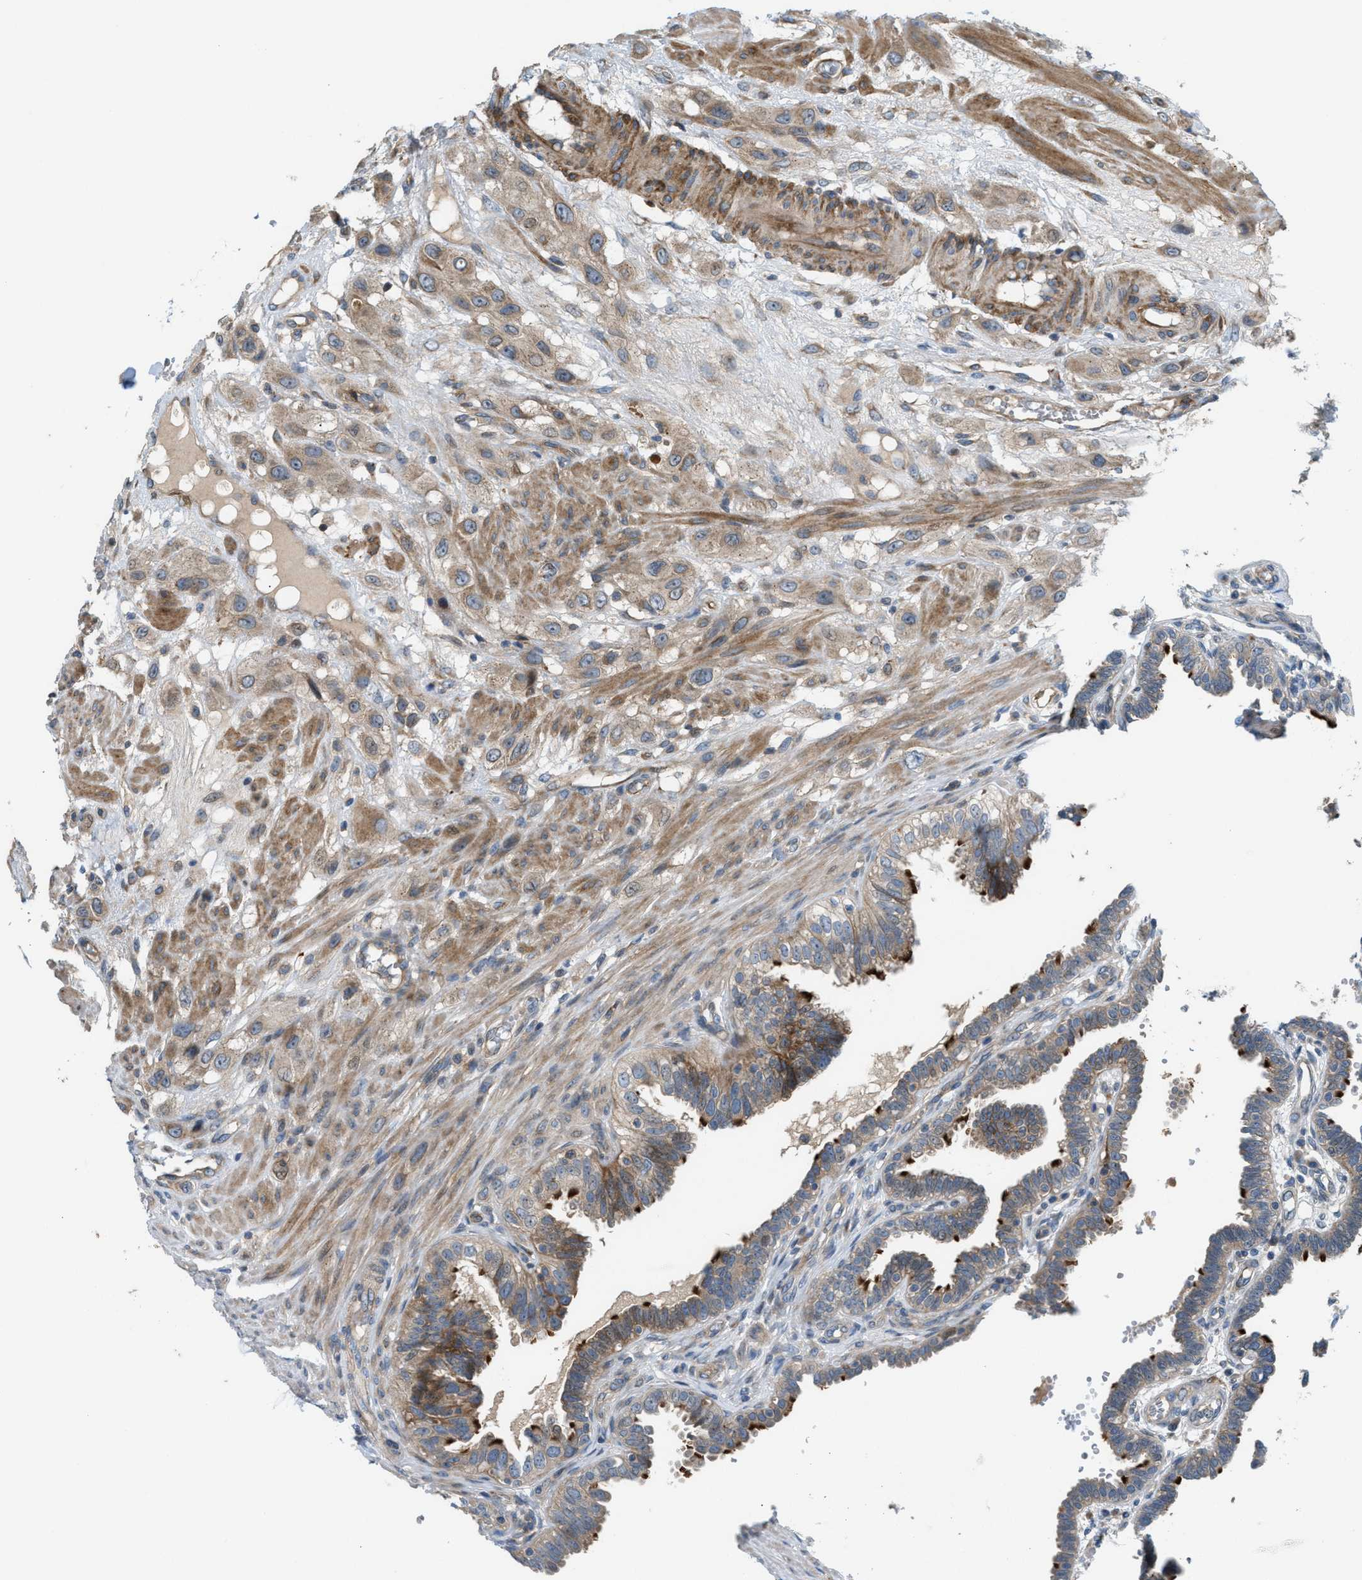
{"staining": {"intensity": "strong", "quantity": "25%-75%", "location": "cytoplasmic/membranous"}, "tissue": "fallopian tube", "cell_type": "Glandular cells", "image_type": "normal", "snomed": [{"axis": "morphology", "description": "Normal tissue, NOS"}, {"axis": "topography", "description": "Fallopian tube"}, {"axis": "topography", "description": "Placenta"}], "caption": "This image exhibits immunohistochemistry (IHC) staining of unremarkable fallopian tube, with high strong cytoplasmic/membranous staining in approximately 25%-75% of glandular cells.", "gene": "CYB5D1", "patient": {"sex": "female", "age": 34}}